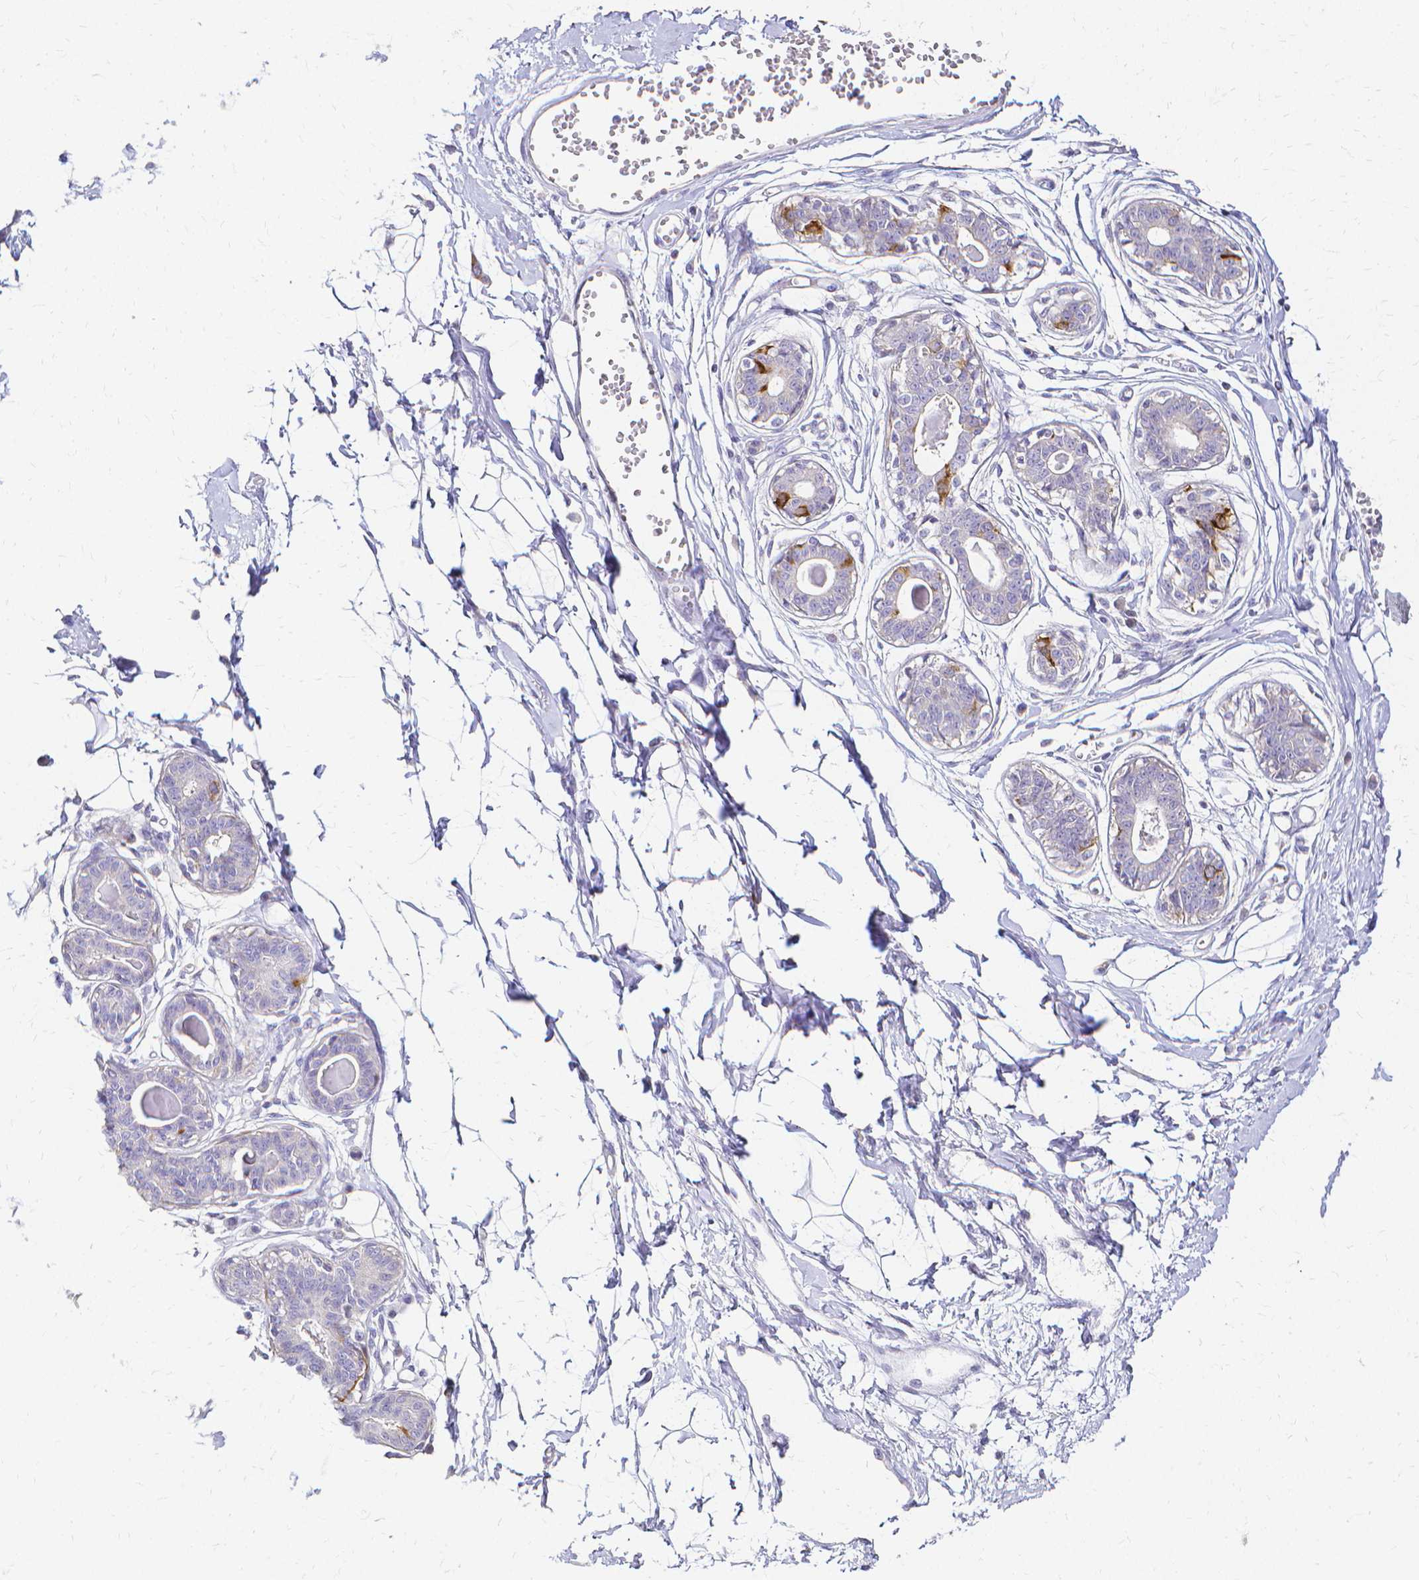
{"staining": {"intensity": "negative", "quantity": "none", "location": "none"}, "tissue": "breast", "cell_type": "Adipocytes", "image_type": "normal", "snomed": [{"axis": "morphology", "description": "Normal tissue, NOS"}, {"axis": "topography", "description": "Breast"}], "caption": "Image shows no protein positivity in adipocytes of unremarkable breast.", "gene": "CCNB1", "patient": {"sex": "female", "age": 45}}